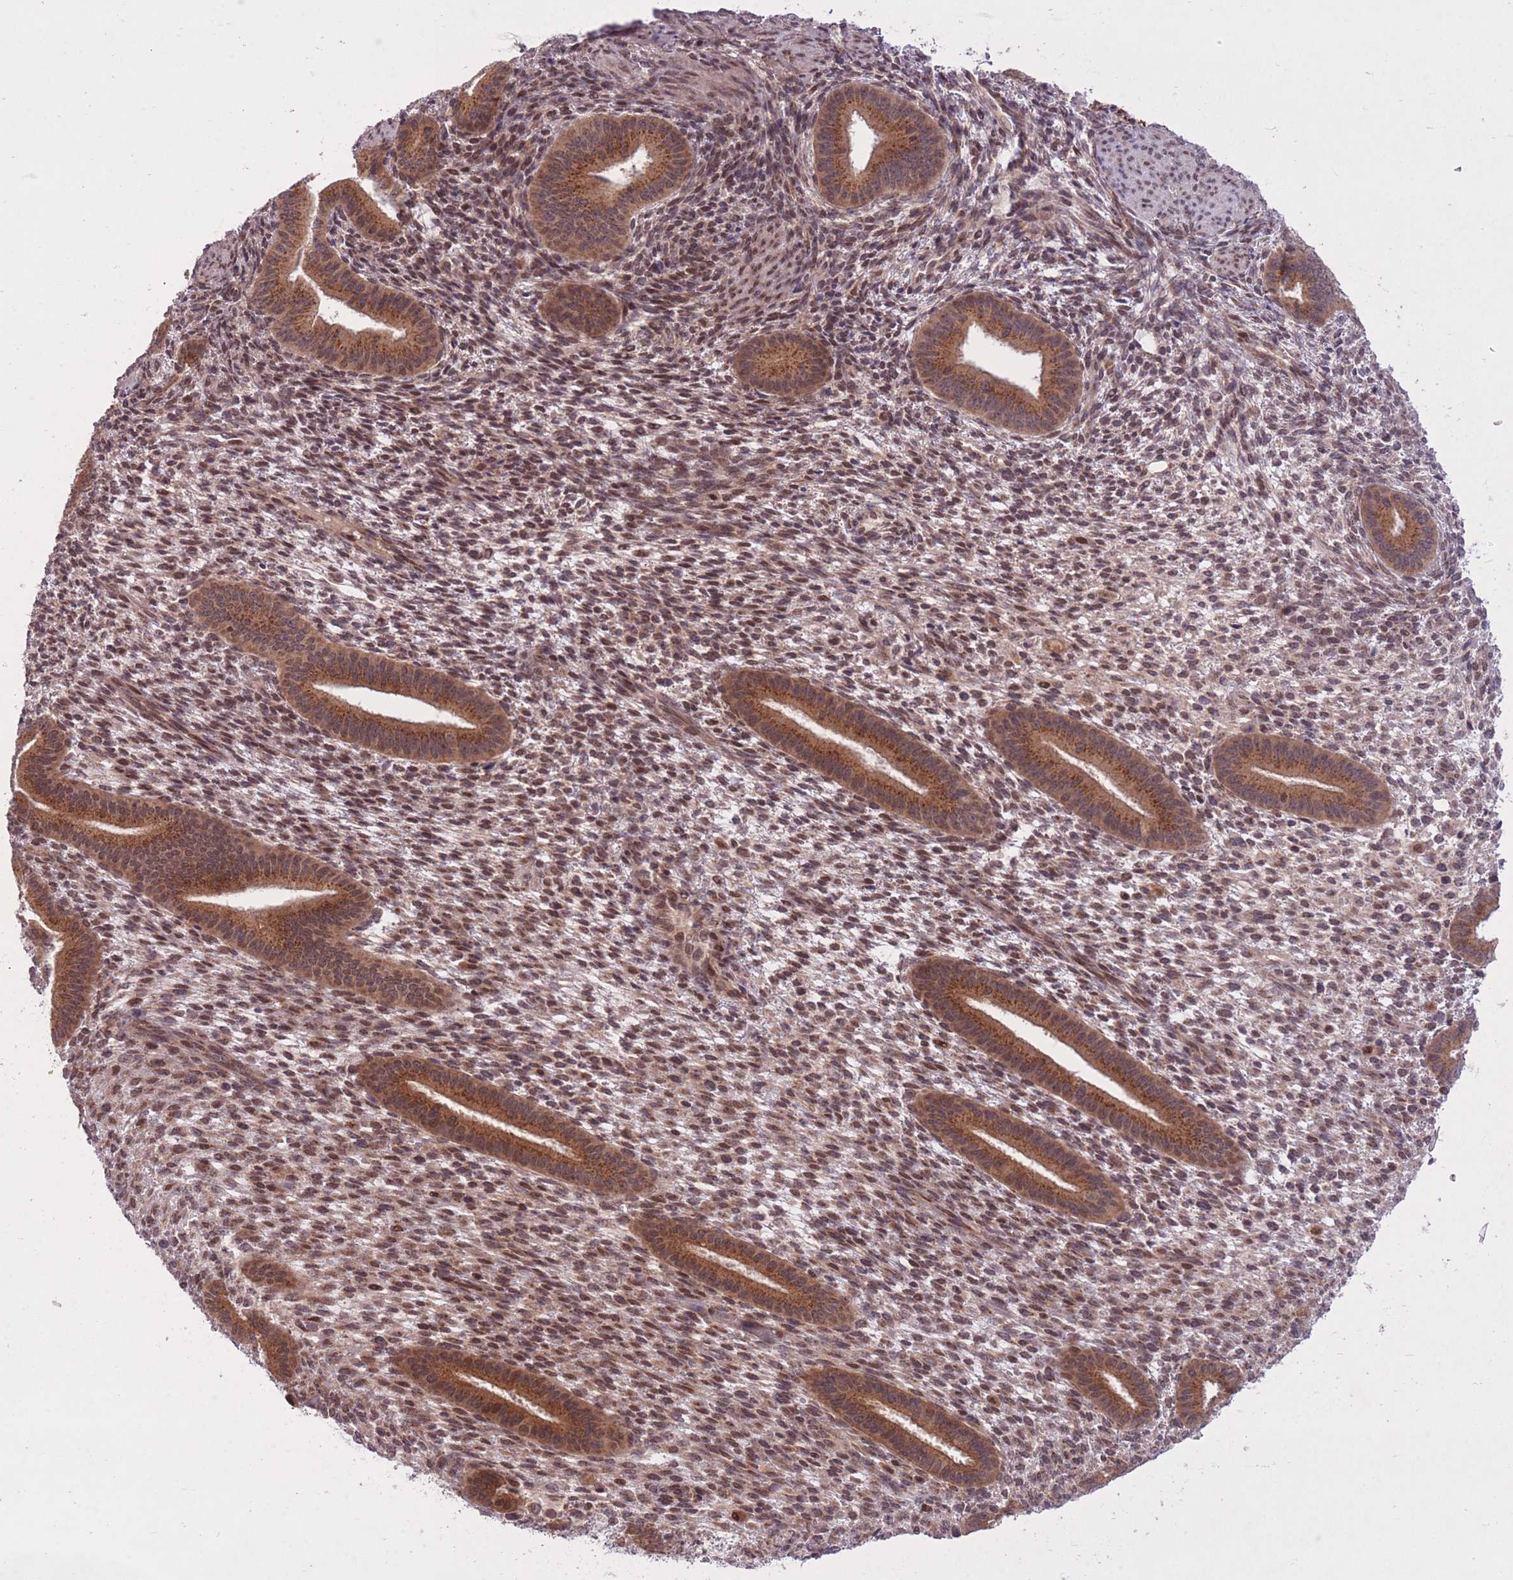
{"staining": {"intensity": "moderate", "quantity": "25%-75%", "location": "cytoplasmic/membranous,nuclear"}, "tissue": "endometrium", "cell_type": "Cells in endometrial stroma", "image_type": "normal", "snomed": [{"axis": "morphology", "description": "Normal tissue, NOS"}, {"axis": "topography", "description": "Endometrium"}], "caption": "This is an image of IHC staining of benign endometrium, which shows moderate staining in the cytoplasmic/membranous,nuclear of cells in endometrial stroma.", "gene": "ZNF391", "patient": {"sex": "female", "age": 36}}